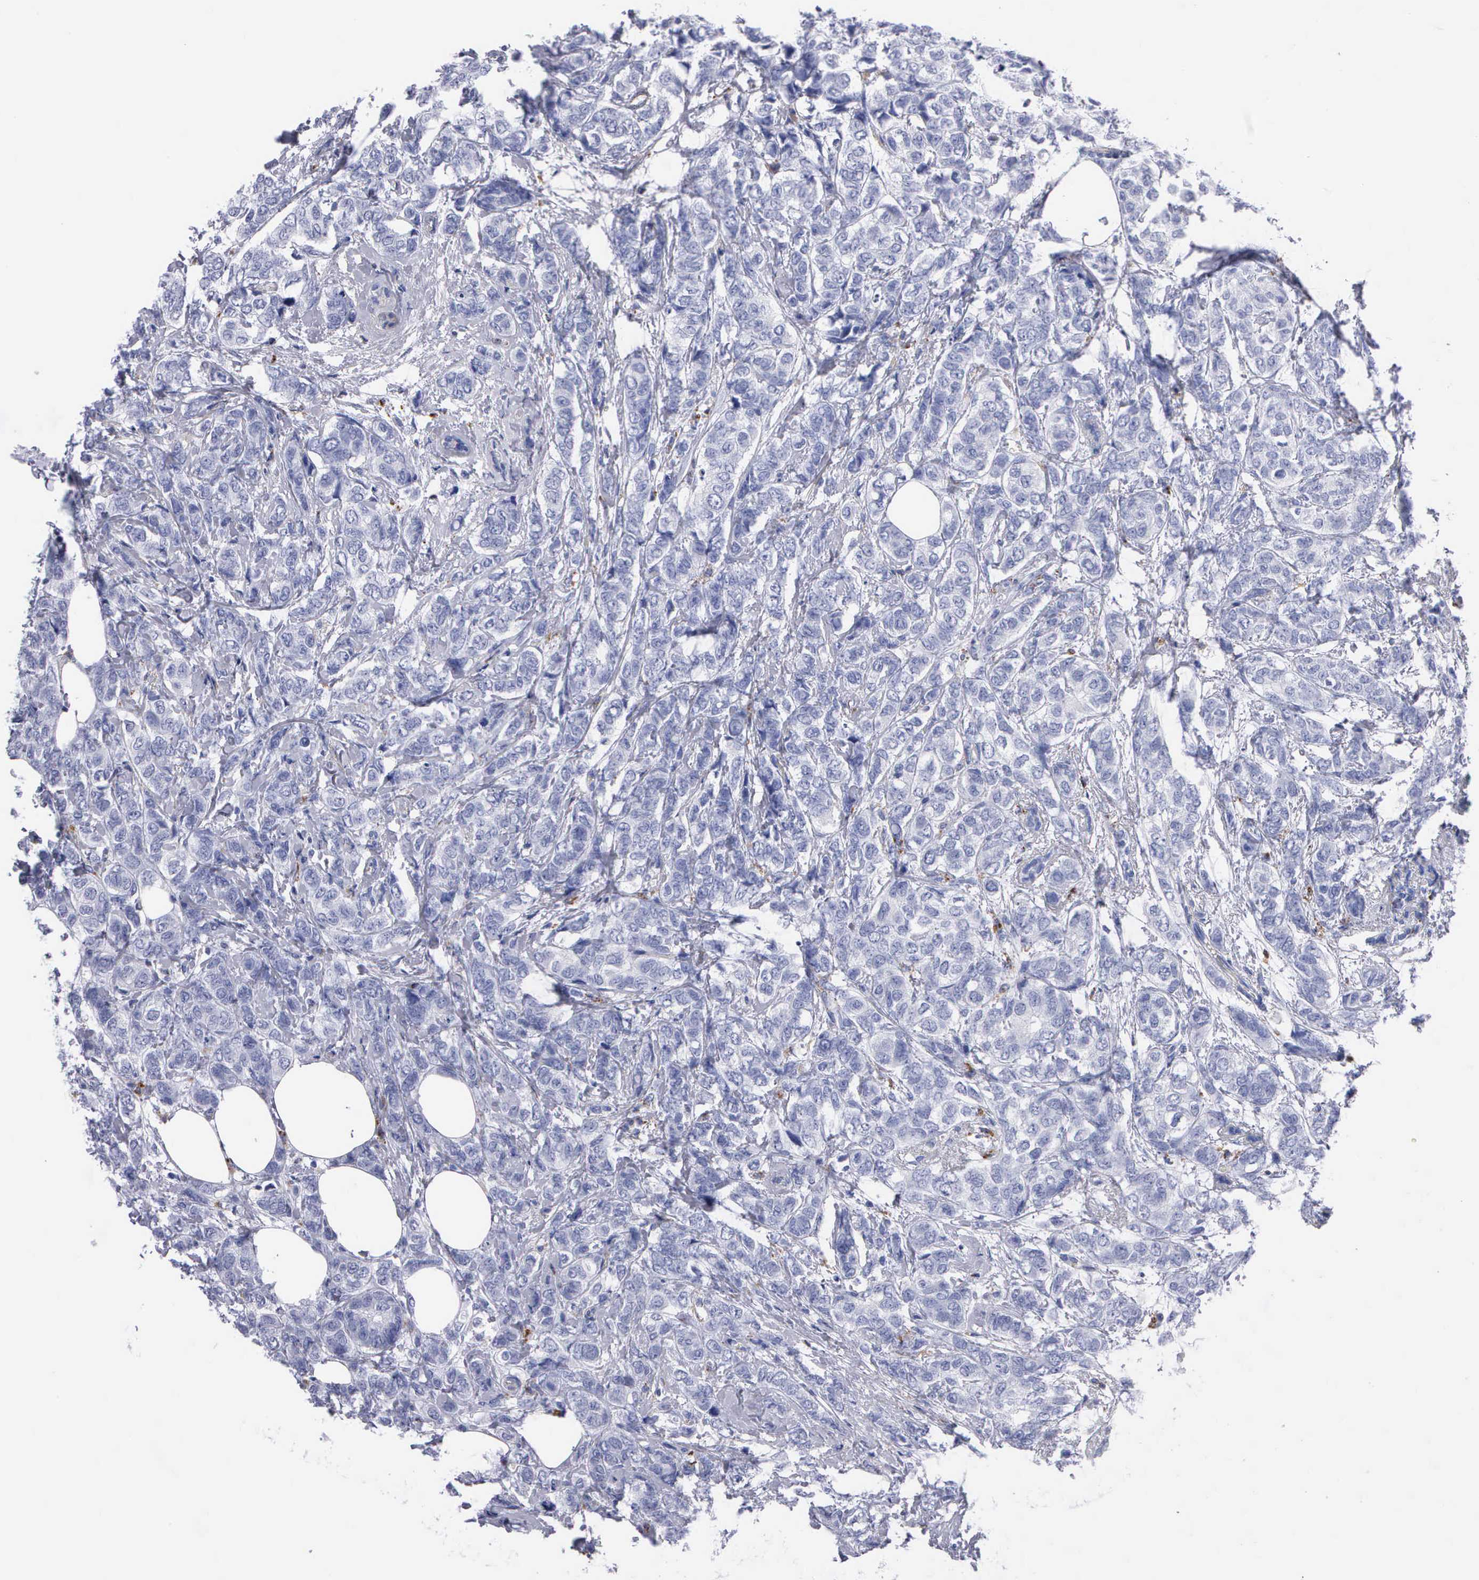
{"staining": {"intensity": "negative", "quantity": "none", "location": "none"}, "tissue": "breast cancer", "cell_type": "Tumor cells", "image_type": "cancer", "snomed": [{"axis": "morphology", "description": "Lobular carcinoma"}, {"axis": "topography", "description": "Breast"}], "caption": "Breast cancer (lobular carcinoma) was stained to show a protein in brown. There is no significant positivity in tumor cells.", "gene": "CTSL", "patient": {"sex": "female", "age": 60}}